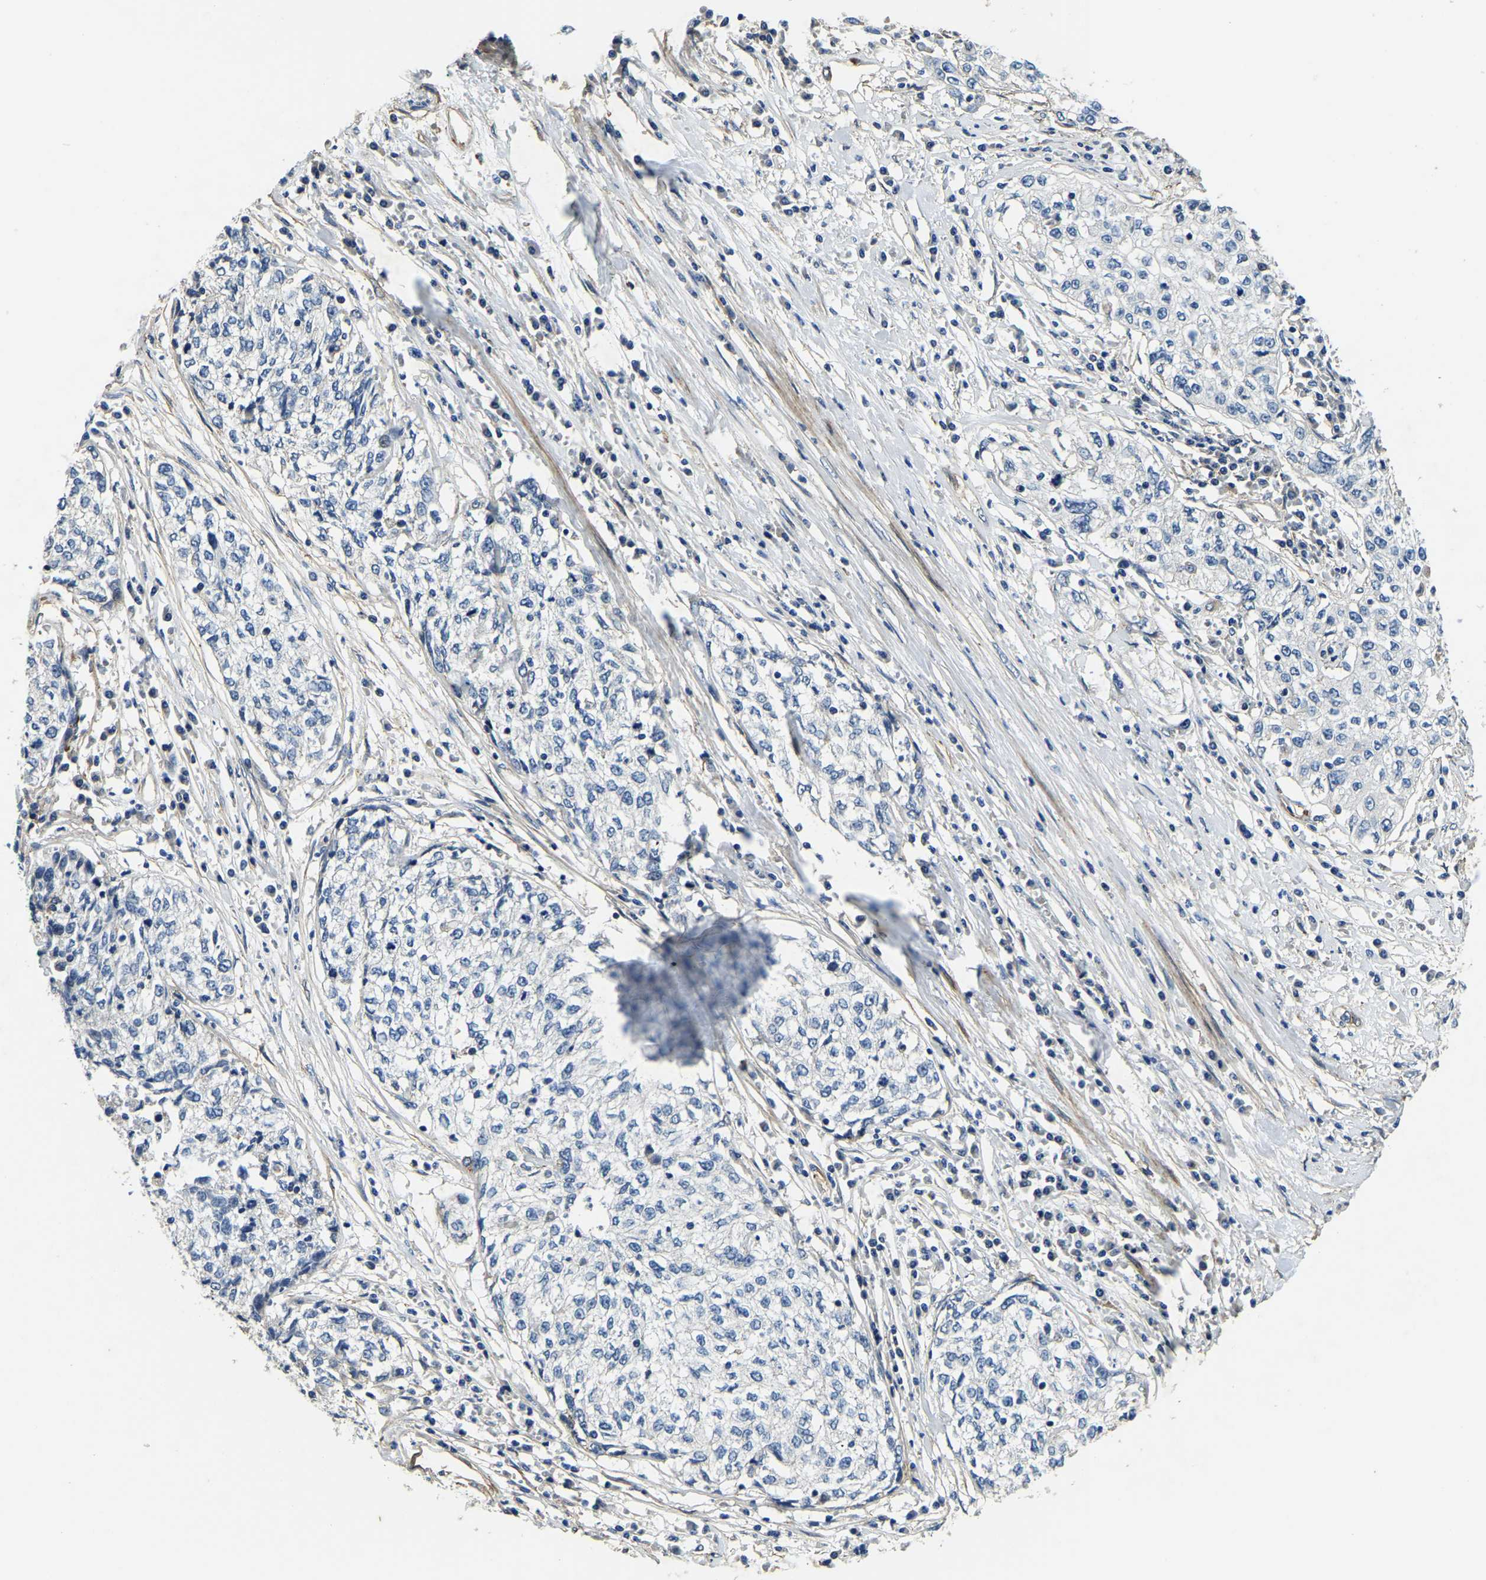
{"staining": {"intensity": "negative", "quantity": "none", "location": "none"}, "tissue": "cervical cancer", "cell_type": "Tumor cells", "image_type": "cancer", "snomed": [{"axis": "morphology", "description": "Squamous cell carcinoma, NOS"}, {"axis": "topography", "description": "Cervix"}], "caption": "Tumor cells are negative for brown protein staining in squamous cell carcinoma (cervical).", "gene": "RNF39", "patient": {"sex": "female", "age": 57}}